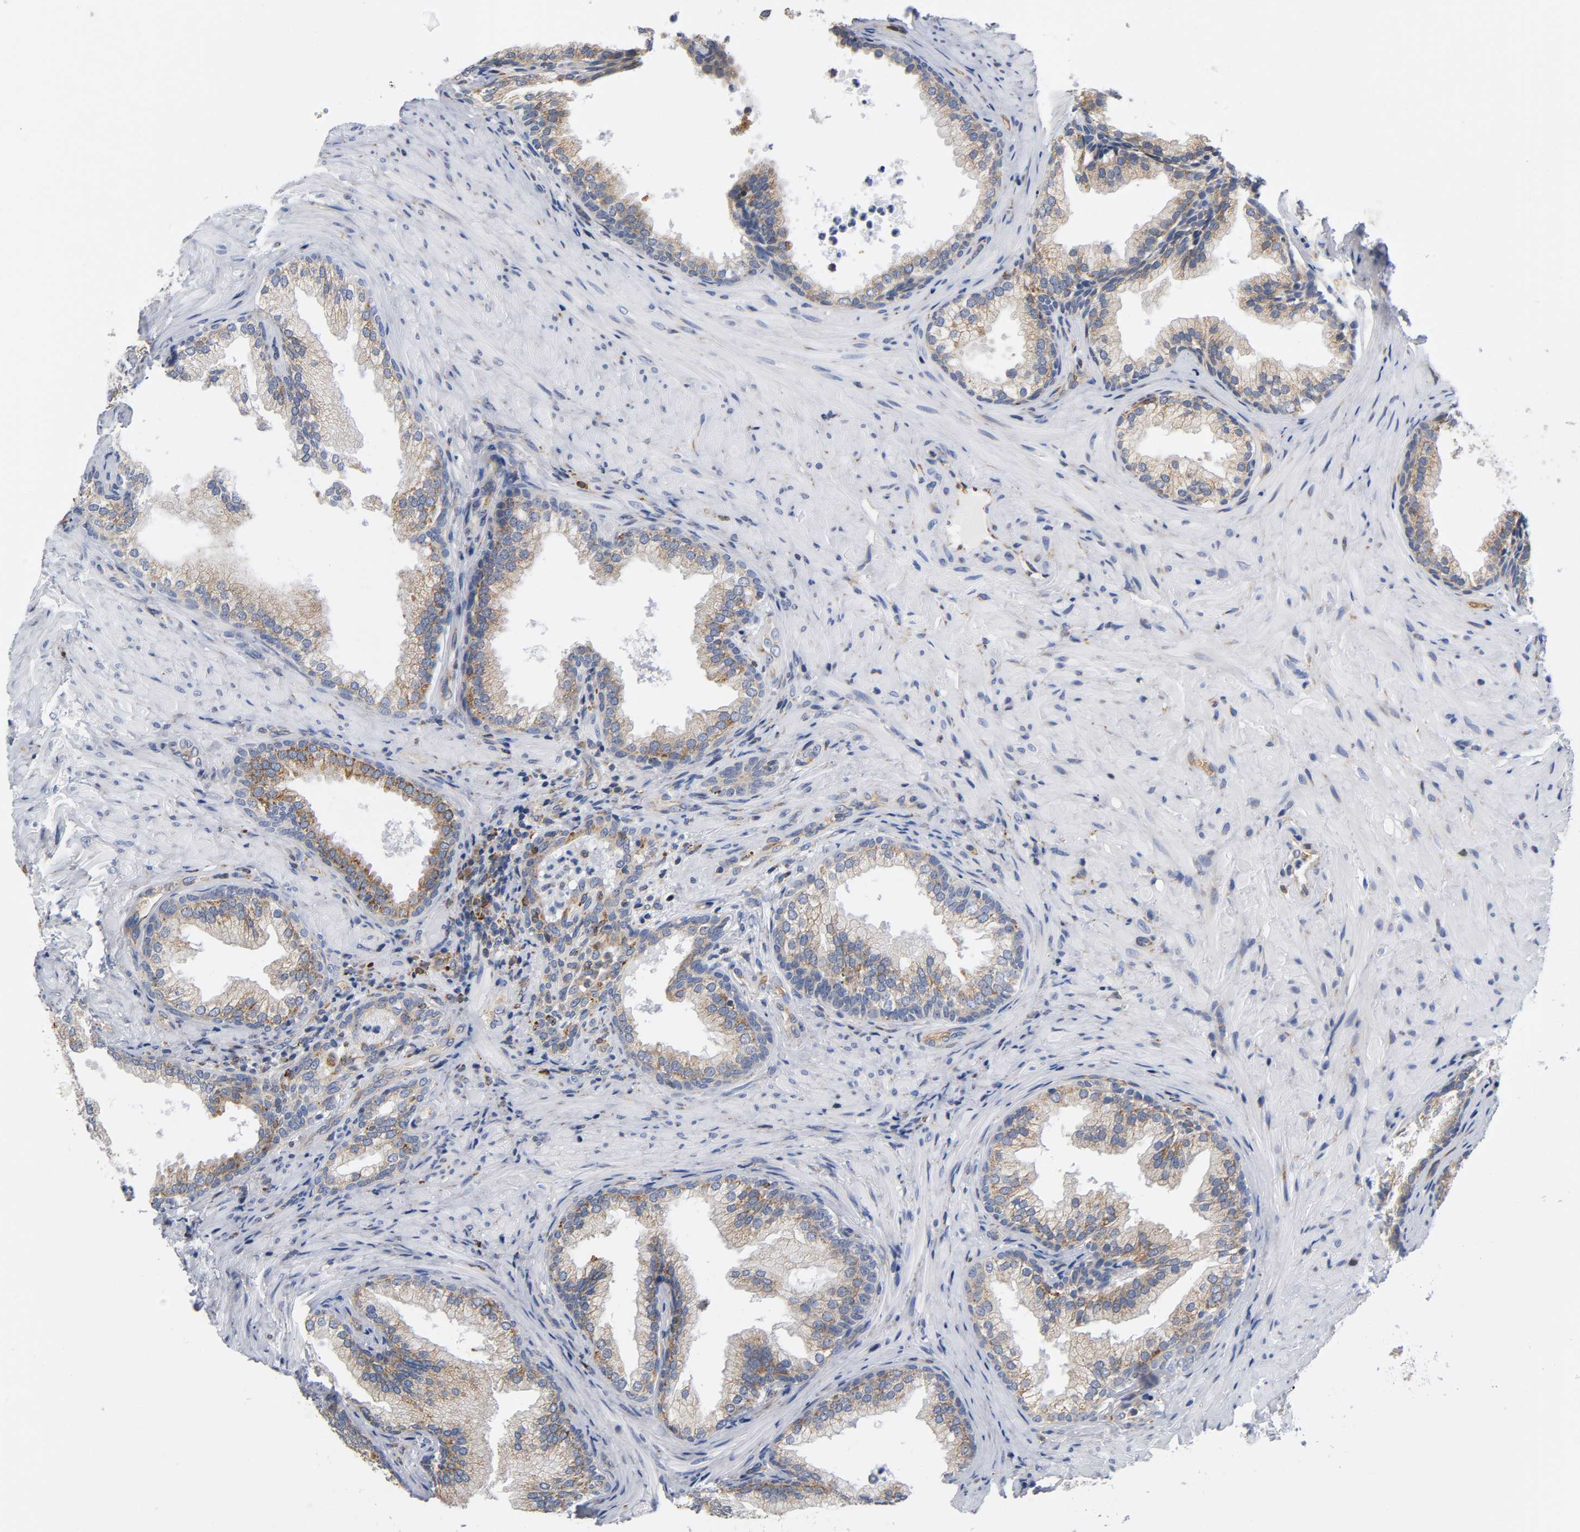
{"staining": {"intensity": "weak", "quantity": ">75%", "location": "cytoplasmic/membranous"}, "tissue": "prostate", "cell_type": "Glandular cells", "image_type": "normal", "snomed": [{"axis": "morphology", "description": "Normal tissue, NOS"}, {"axis": "topography", "description": "Prostate"}], "caption": "DAB (3,3'-diaminobenzidine) immunohistochemical staining of unremarkable human prostate demonstrates weak cytoplasmic/membranous protein positivity in about >75% of glandular cells.", "gene": "UCKL1", "patient": {"sex": "male", "age": 76}}